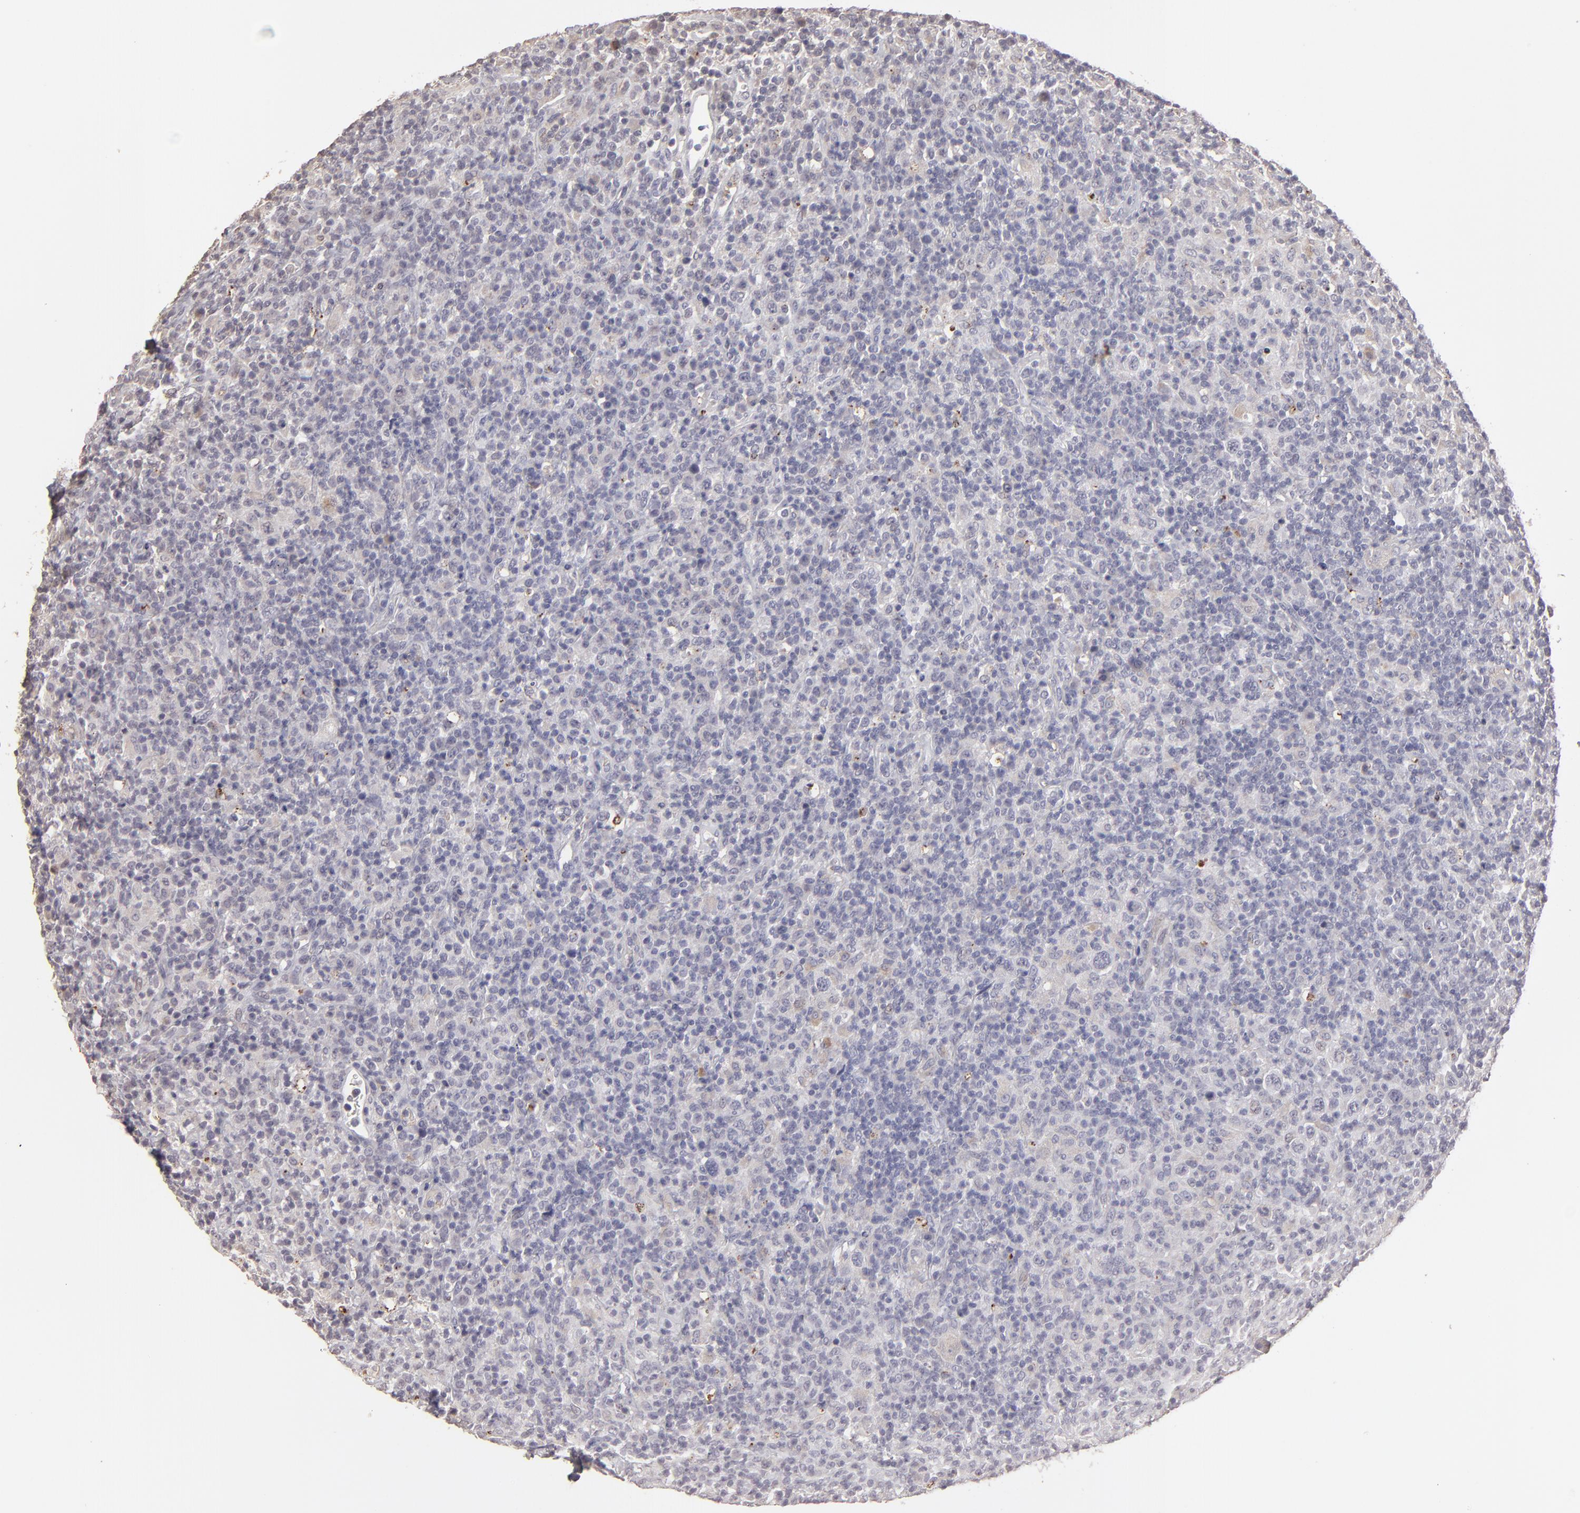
{"staining": {"intensity": "weak", "quantity": "<25%", "location": "cytoplasmic/membranous"}, "tissue": "lymphoma", "cell_type": "Tumor cells", "image_type": "cancer", "snomed": [{"axis": "morphology", "description": "Hodgkin's disease, NOS"}, {"axis": "topography", "description": "Lymph node"}], "caption": "High power microscopy micrograph of an immunohistochemistry photomicrograph of Hodgkin's disease, revealing no significant staining in tumor cells.", "gene": "ITGB5", "patient": {"sex": "male", "age": 65}}